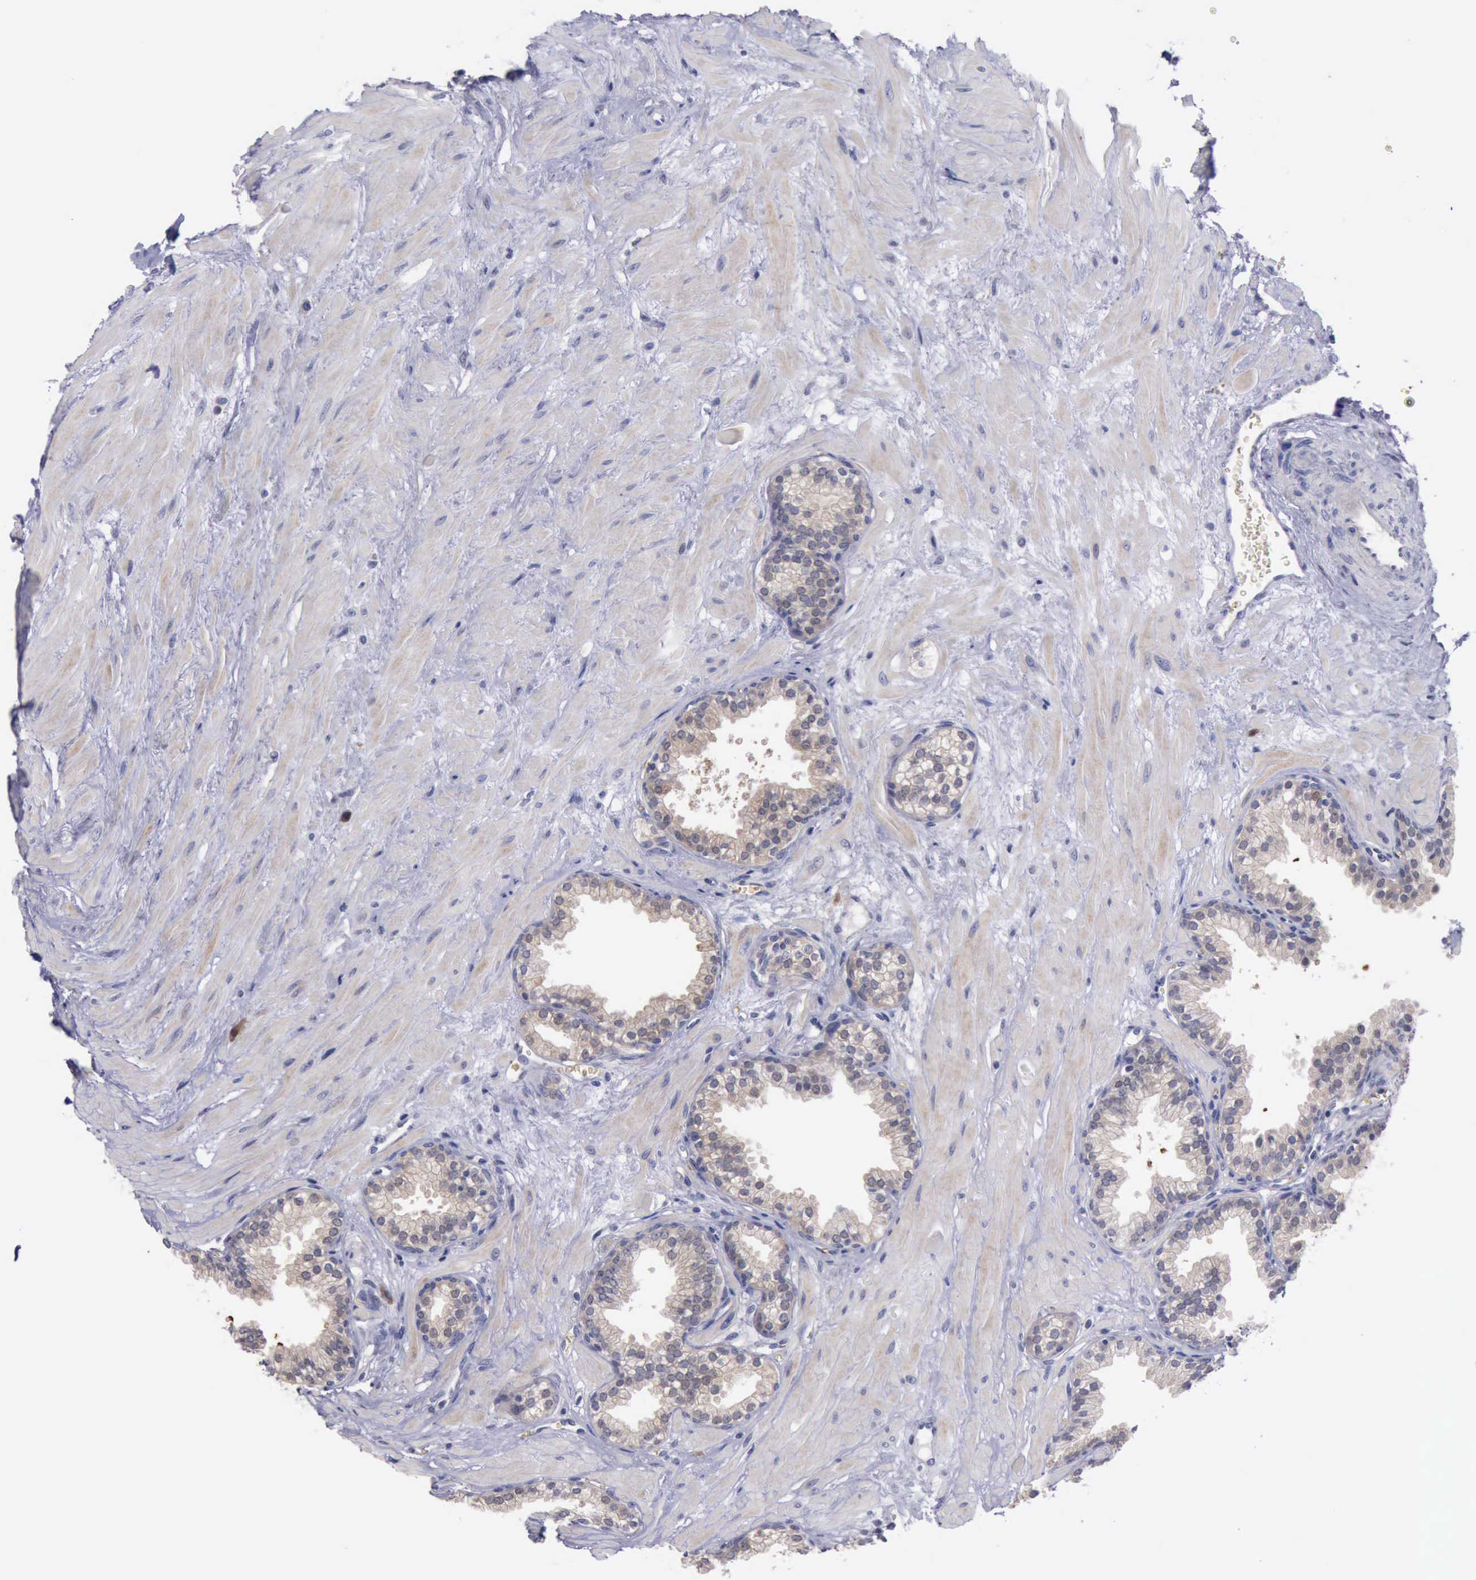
{"staining": {"intensity": "weak", "quantity": ">75%", "location": "cytoplasmic/membranous"}, "tissue": "prostate", "cell_type": "Glandular cells", "image_type": "normal", "snomed": [{"axis": "morphology", "description": "Normal tissue, NOS"}, {"axis": "topography", "description": "Prostate"}], "caption": "The immunohistochemical stain labels weak cytoplasmic/membranous expression in glandular cells of benign prostate.", "gene": "CEP128", "patient": {"sex": "male", "age": 64}}